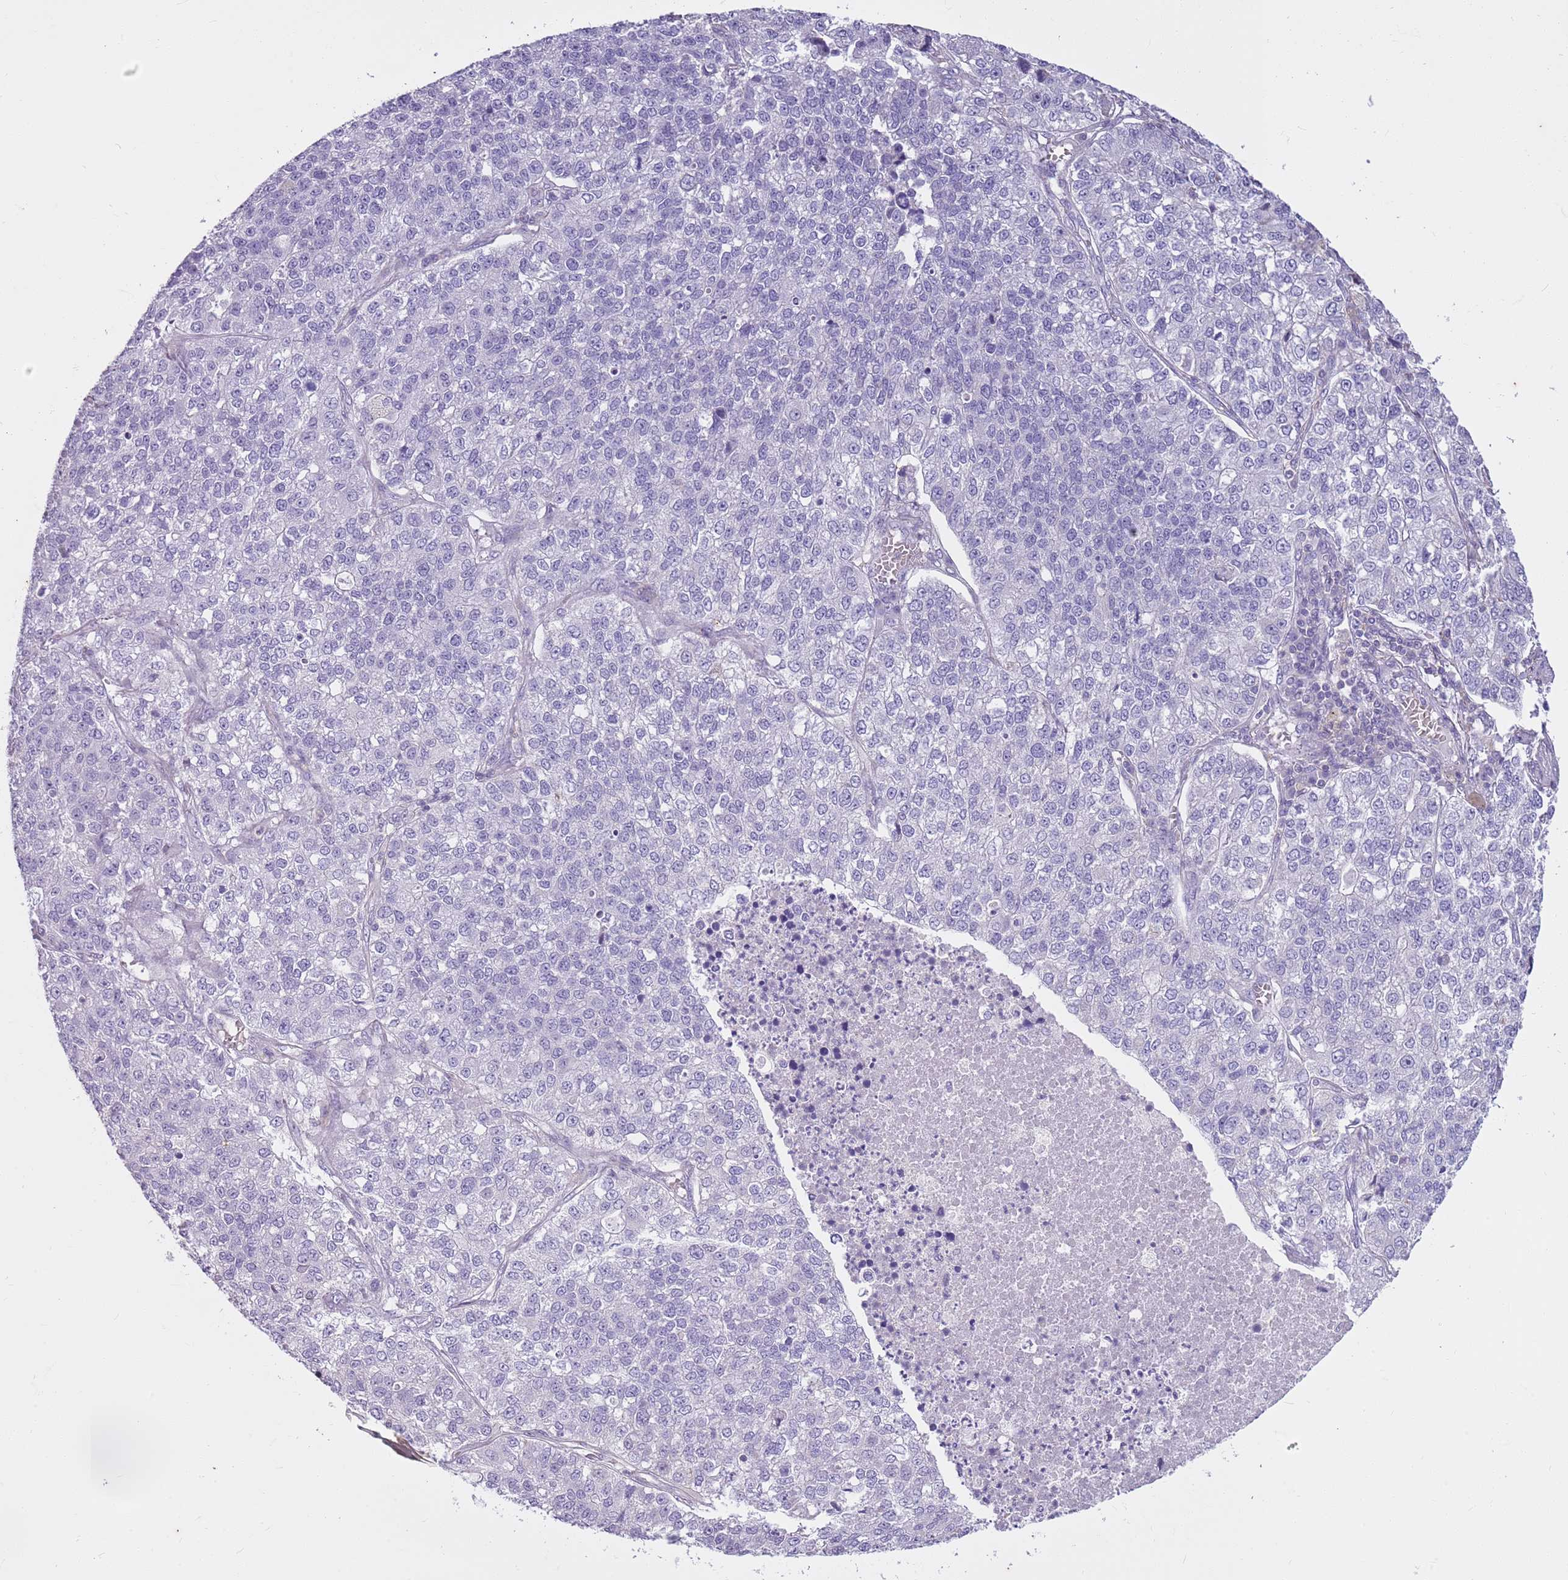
{"staining": {"intensity": "negative", "quantity": "none", "location": "none"}, "tissue": "lung cancer", "cell_type": "Tumor cells", "image_type": "cancer", "snomed": [{"axis": "morphology", "description": "Adenocarcinoma, NOS"}, {"axis": "topography", "description": "Lung"}], "caption": "Micrograph shows no protein positivity in tumor cells of adenocarcinoma (lung) tissue.", "gene": "CNPPD1", "patient": {"sex": "male", "age": 49}}